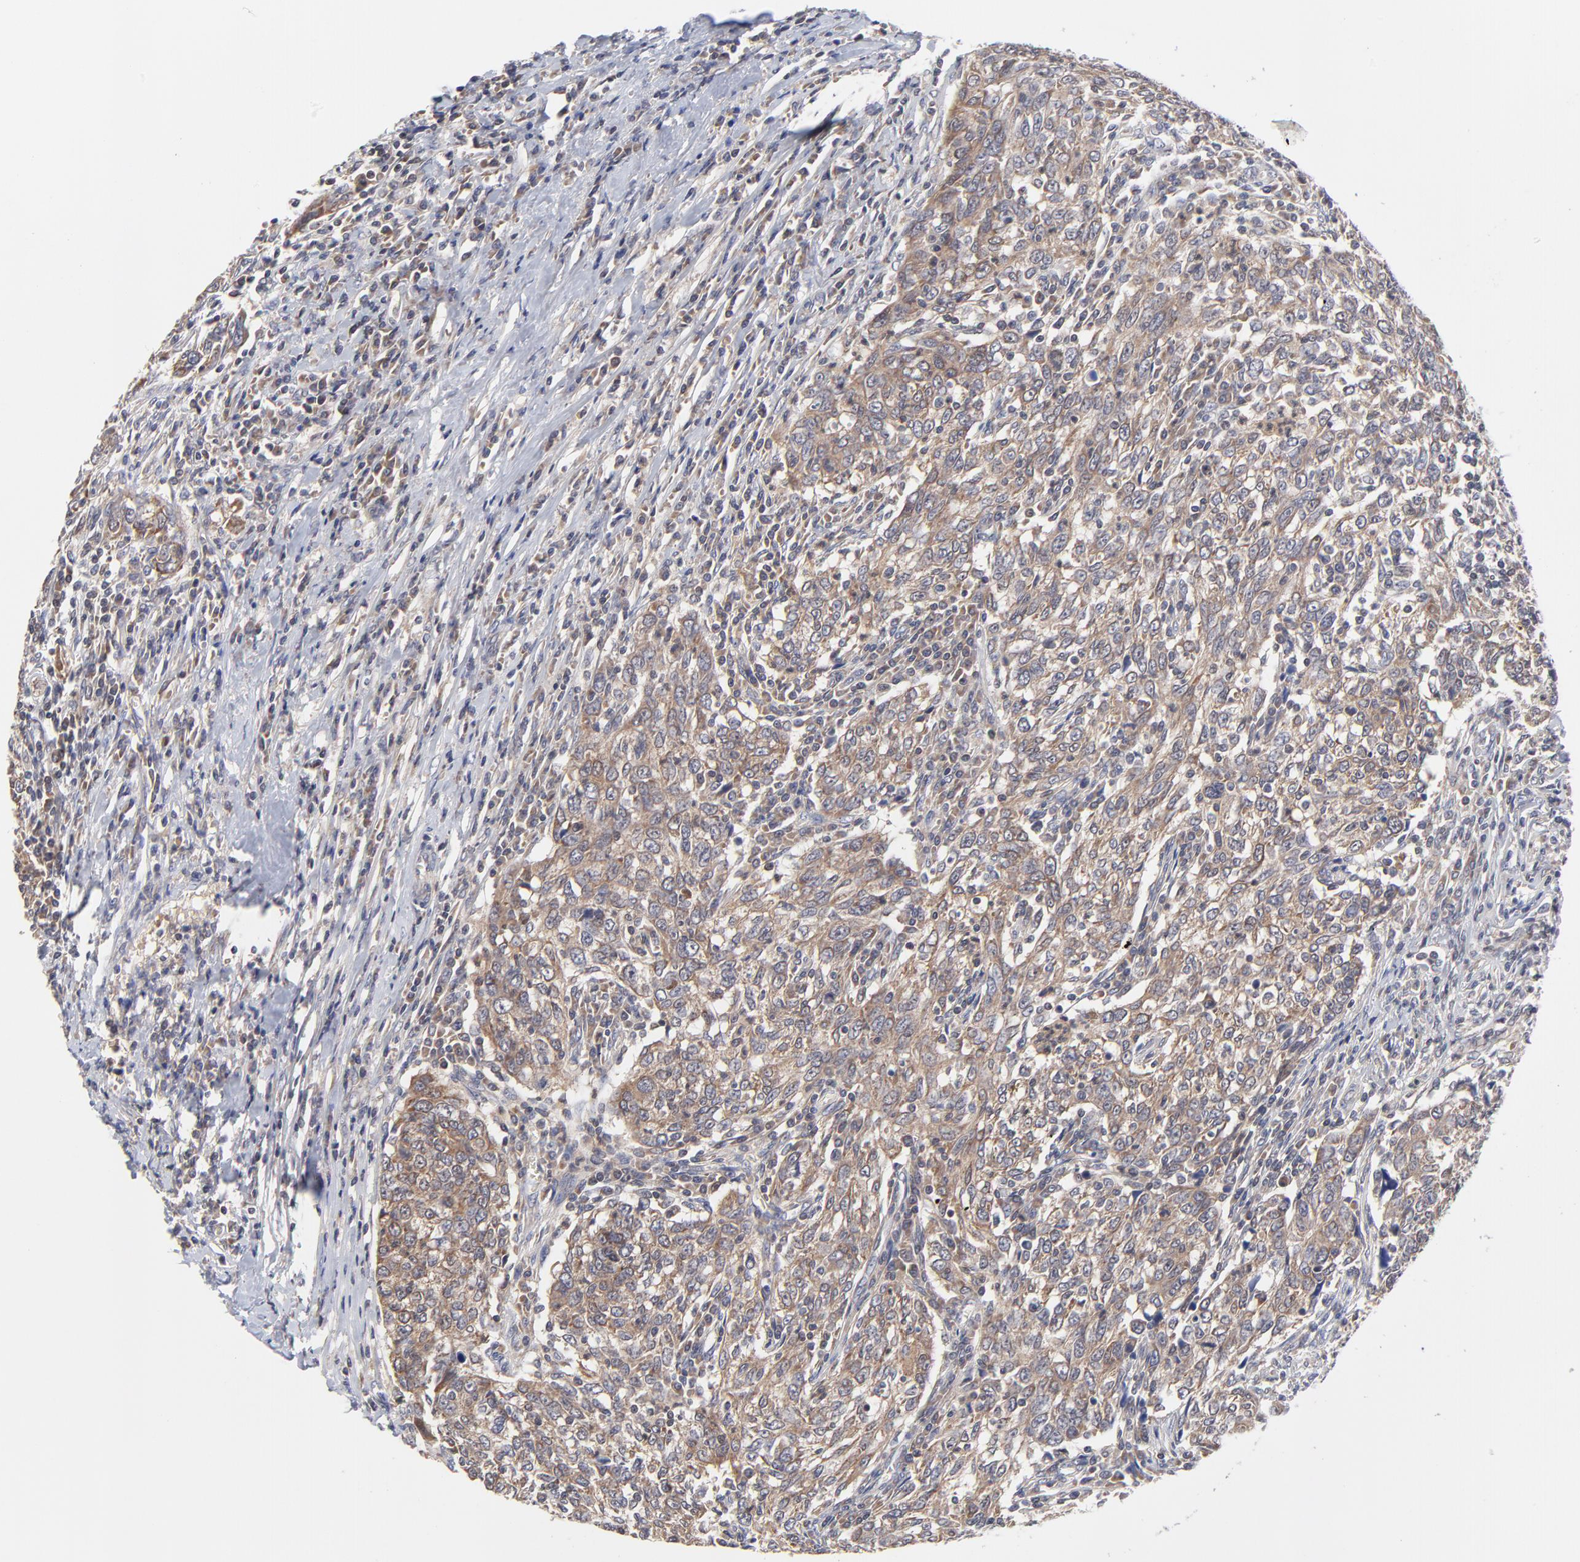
{"staining": {"intensity": "weak", "quantity": ">75%", "location": "cytoplasmic/membranous"}, "tissue": "breast cancer", "cell_type": "Tumor cells", "image_type": "cancer", "snomed": [{"axis": "morphology", "description": "Duct carcinoma"}, {"axis": "topography", "description": "Breast"}], "caption": "Immunohistochemical staining of human intraductal carcinoma (breast) exhibits low levels of weak cytoplasmic/membranous protein expression in approximately >75% of tumor cells. (DAB (3,3'-diaminobenzidine) = brown stain, brightfield microscopy at high magnification).", "gene": "PCMT1", "patient": {"sex": "female", "age": 50}}